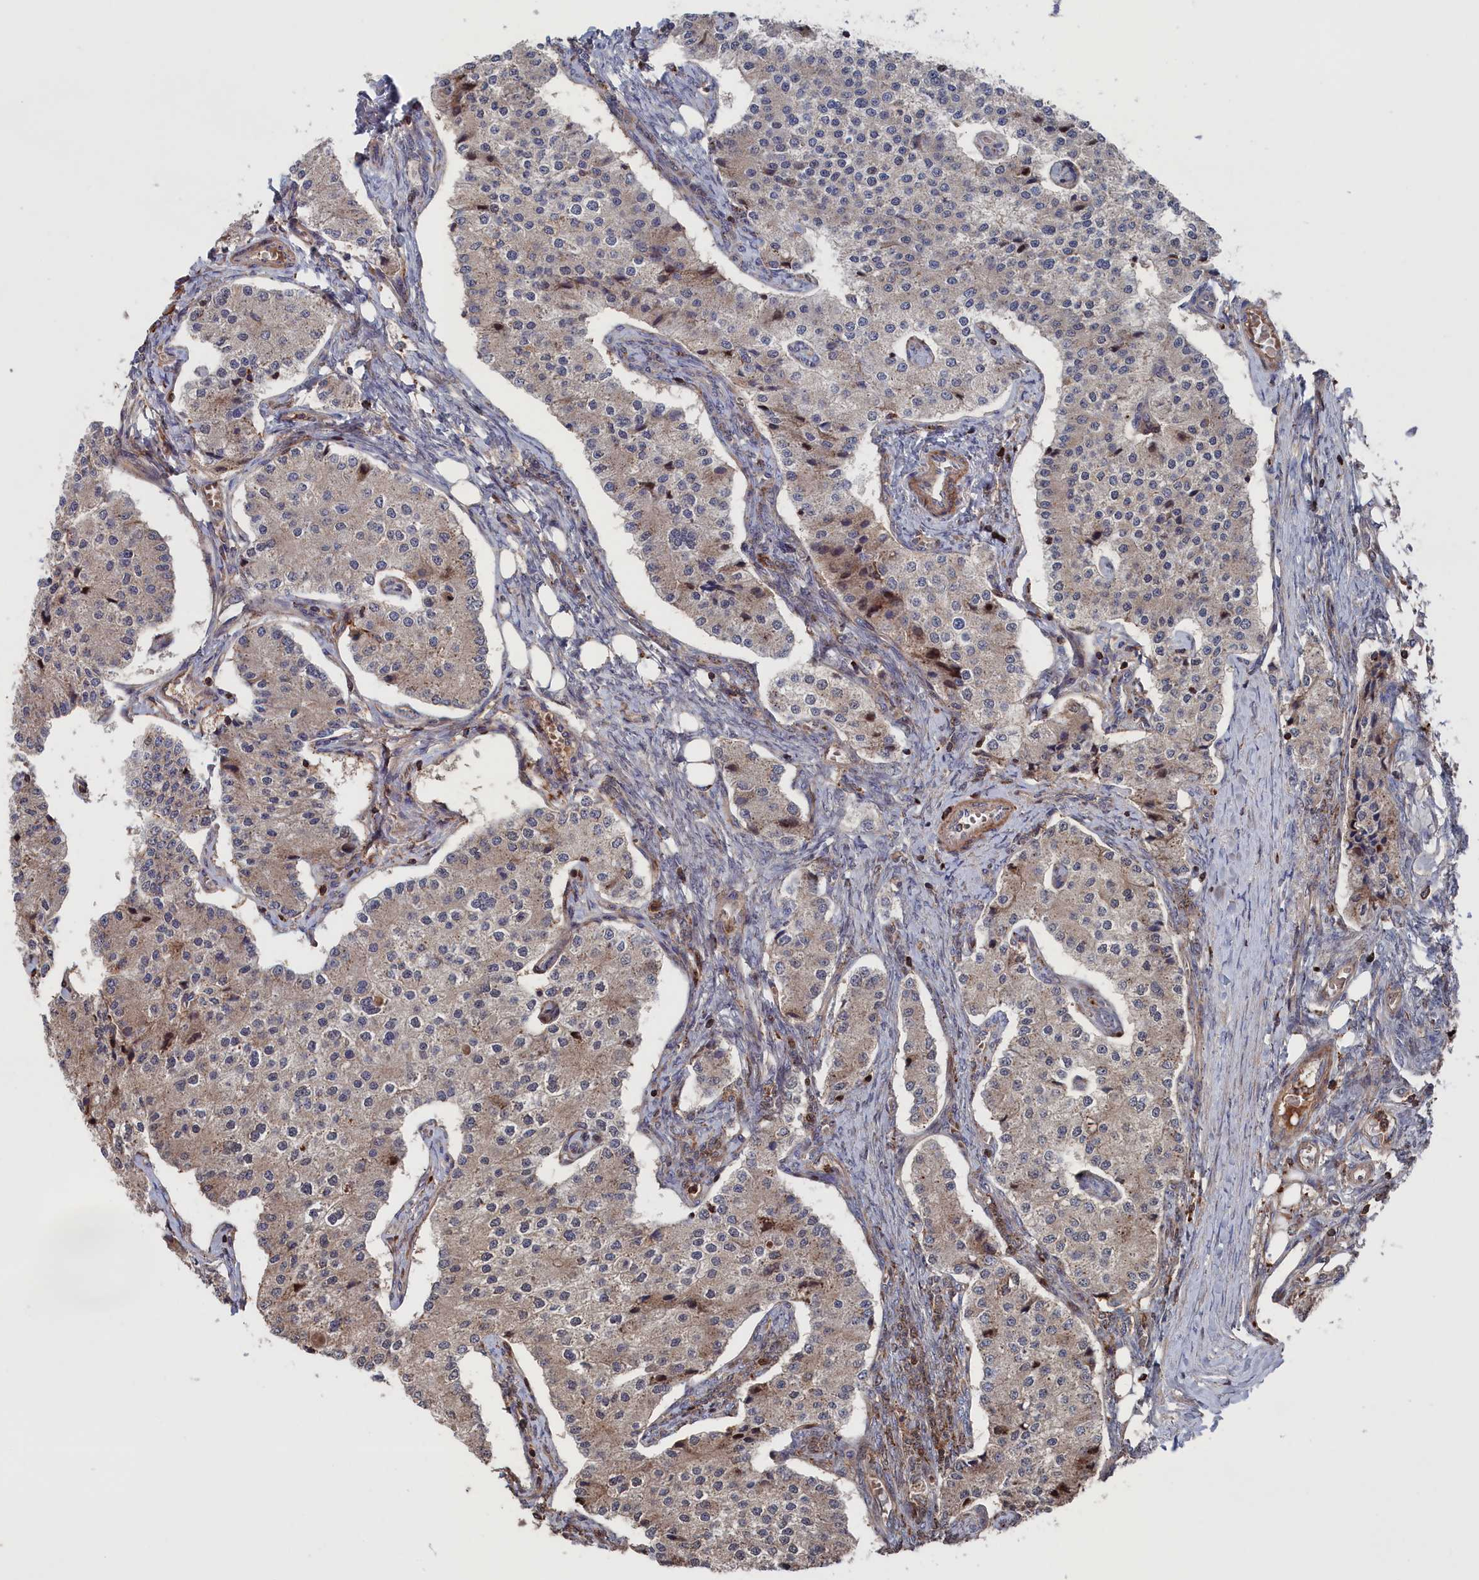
{"staining": {"intensity": "weak", "quantity": "25%-75%", "location": "cytoplasmic/membranous"}, "tissue": "carcinoid", "cell_type": "Tumor cells", "image_type": "cancer", "snomed": [{"axis": "morphology", "description": "Carcinoid, malignant, NOS"}, {"axis": "topography", "description": "Colon"}], "caption": "Carcinoid was stained to show a protein in brown. There is low levels of weak cytoplasmic/membranous staining in approximately 25%-75% of tumor cells. (IHC, brightfield microscopy, high magnification).", "gene": "PLA2G15", "patient": {"sex": "female", "age": 52}}